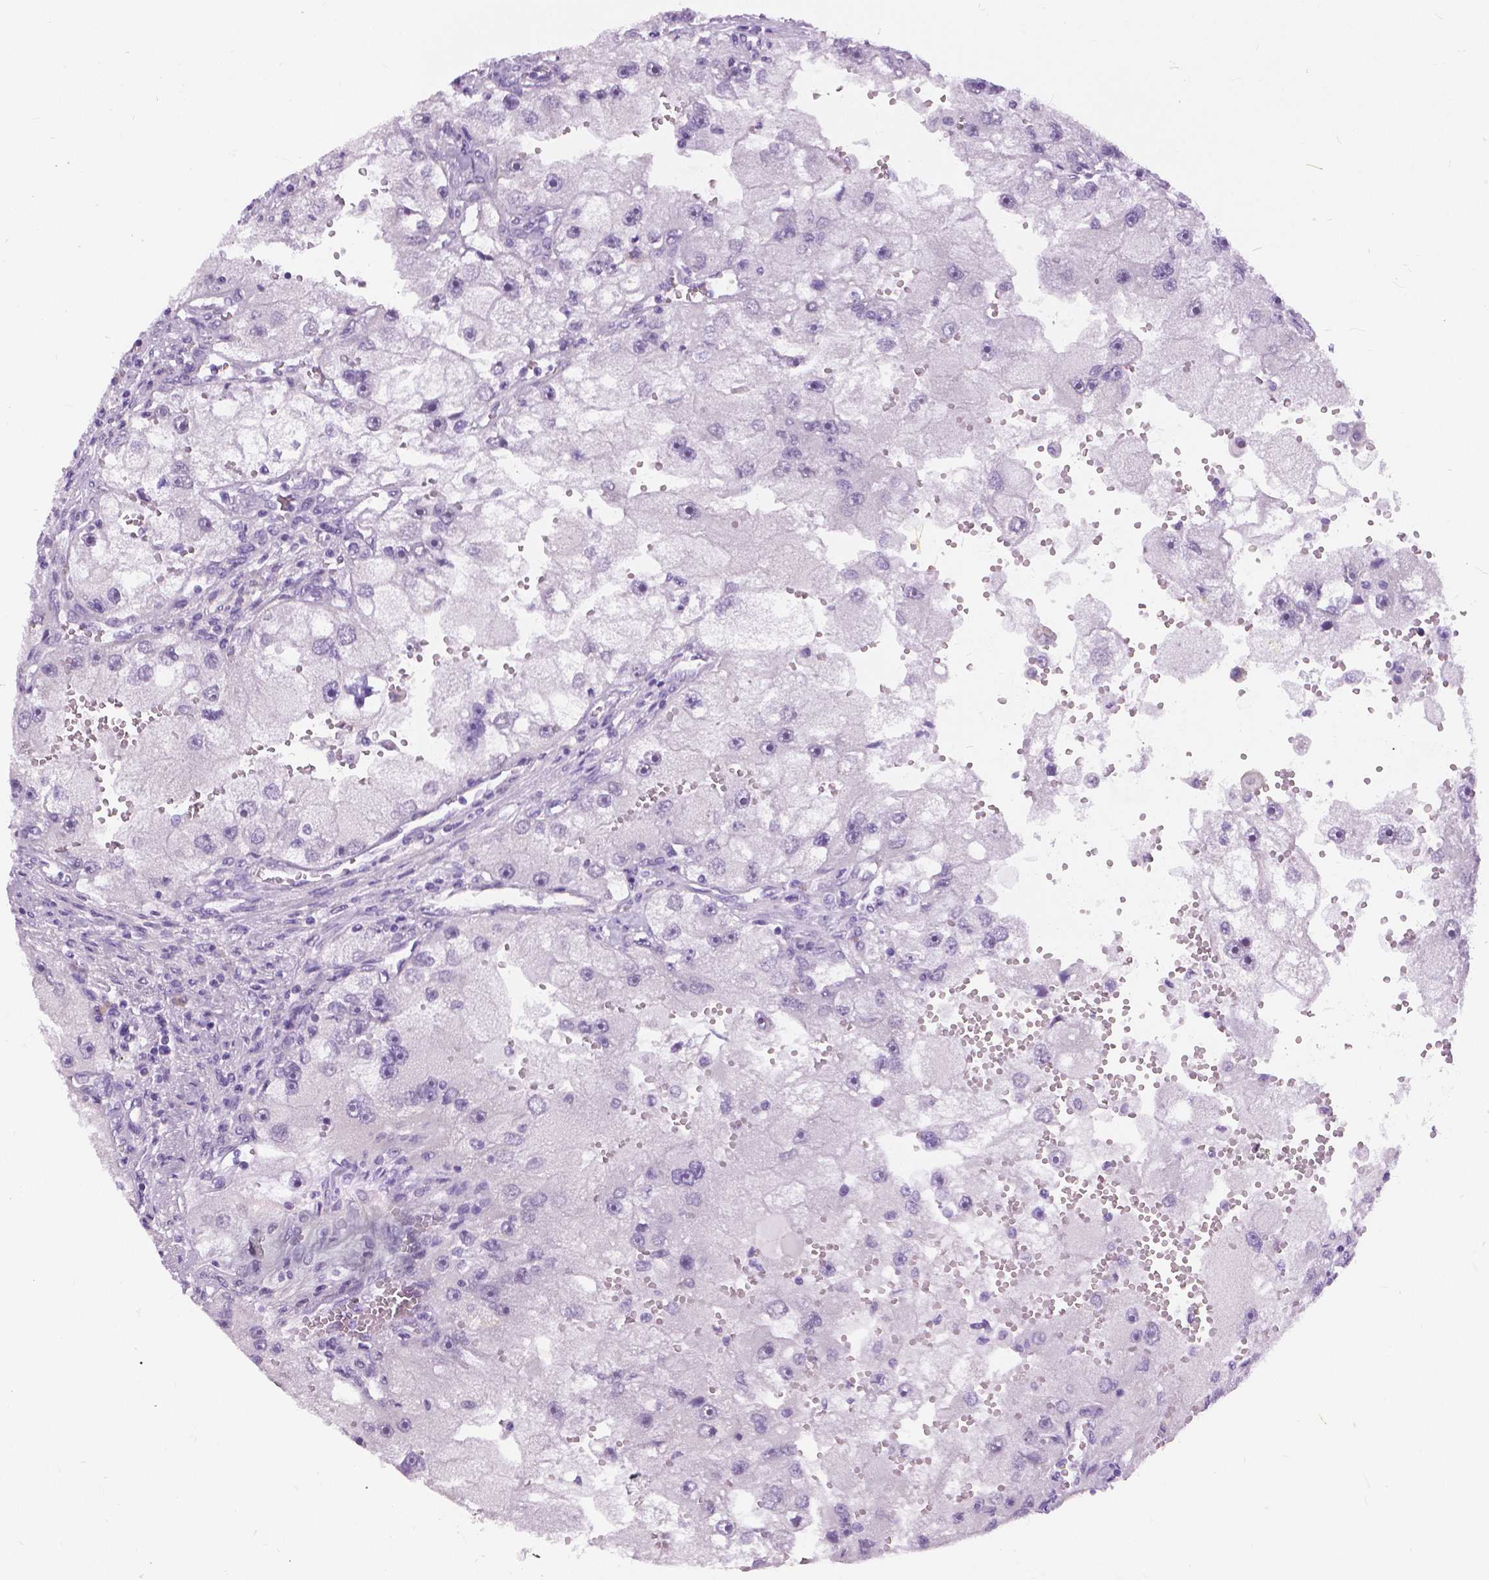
{"staining": {"intensity": "negative", "quantity": "none", "location": "none"}, "tissue": "renal cancer", "cell_type": "Tumor cells", "image_type": "cancer", "snomed": [{"axis": "morphology", "description": "Adenocarcinoma, NOS"}, {"axis": "topography", "description": "Kidney"}], "caption": "Renal adenocarcinoma was stained to show a protein in brown. There is no significant expression in tumor cells.", "gene": "MYOM1", "patient": {"sex": "male", "age": 63}}